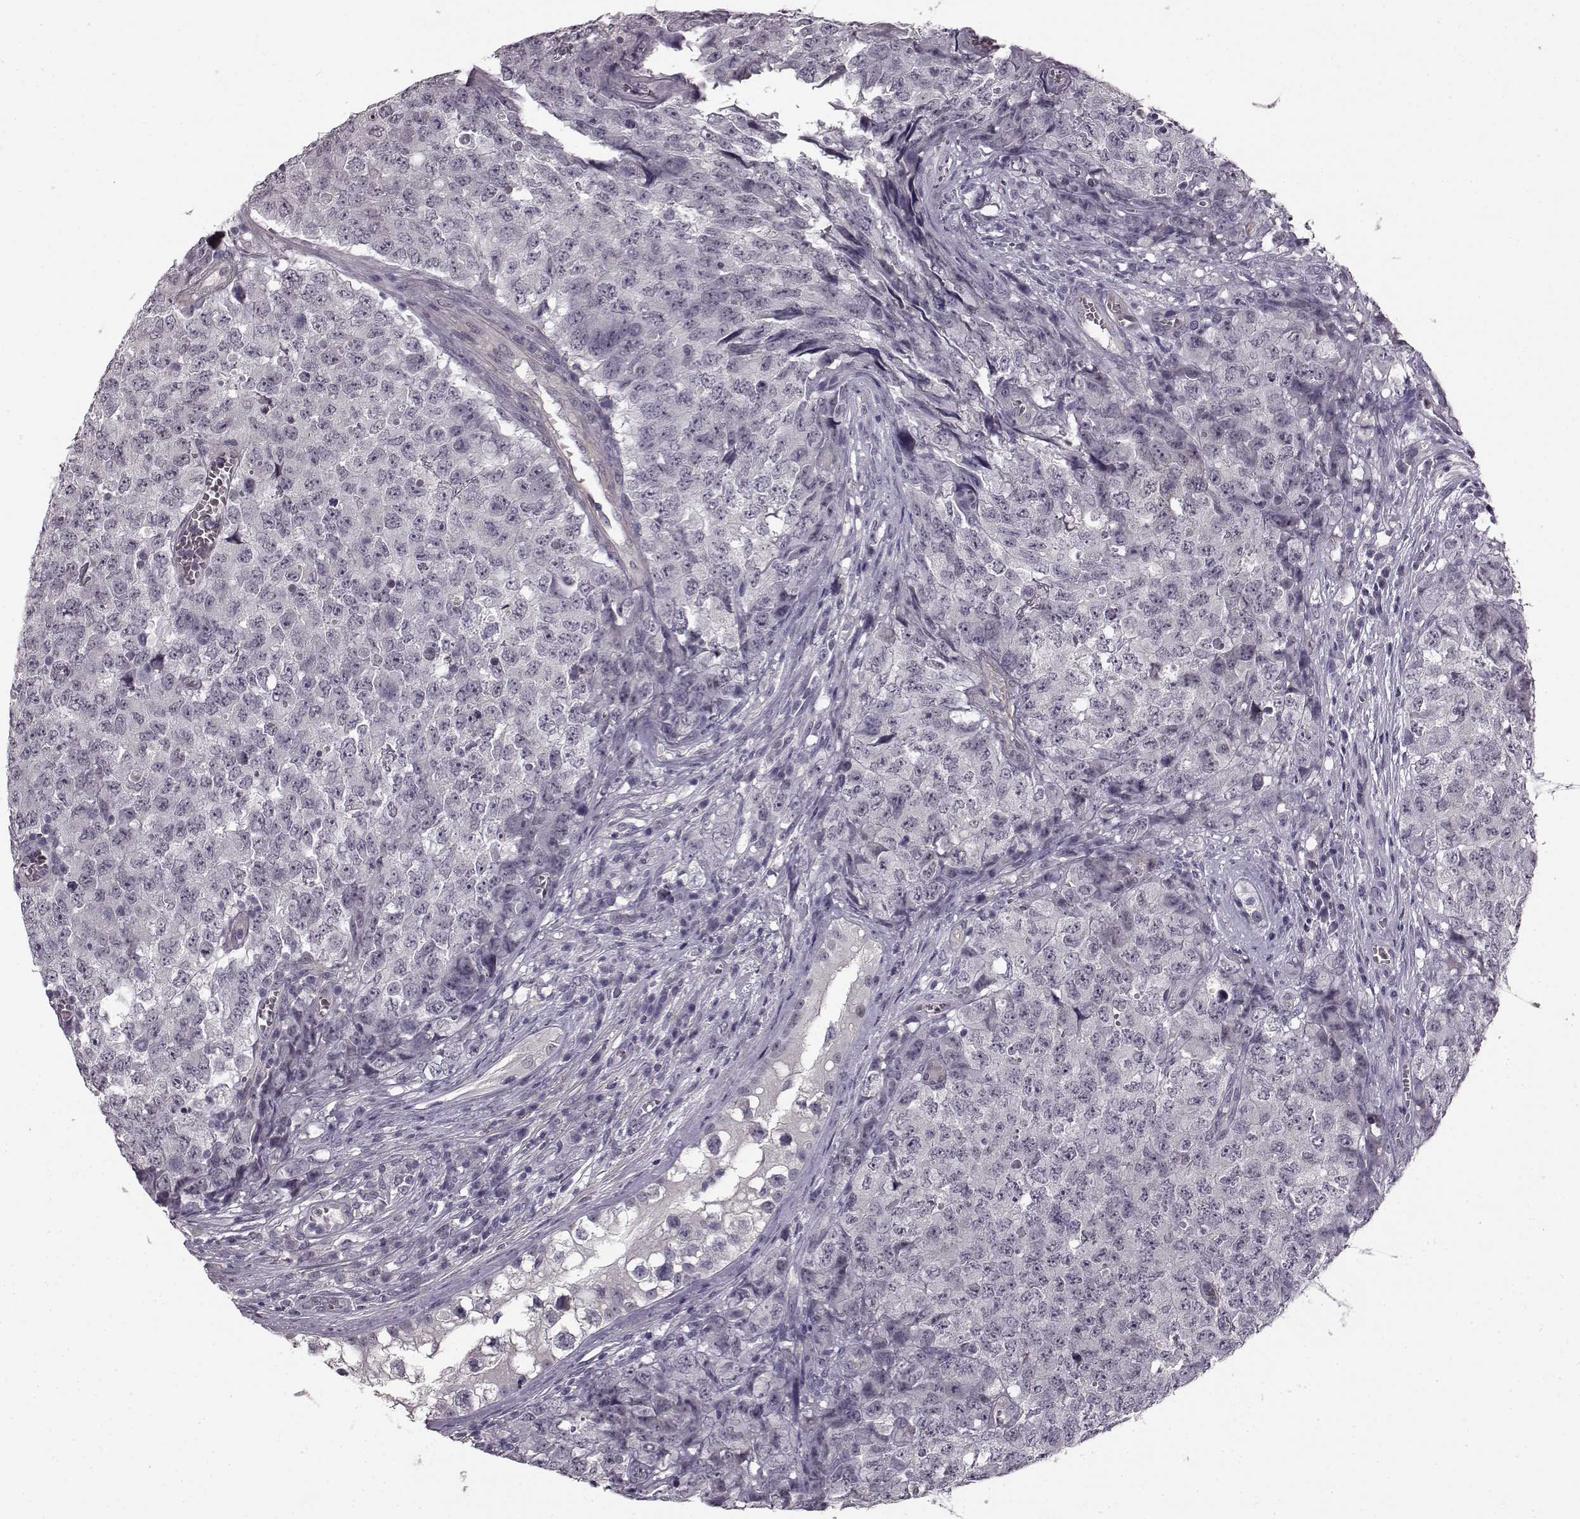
{"staining": {"intensity": "negative", "quantity": "none", "location": "none"}, "tissue": "testis cancer", "cell_type": "Tumor cells", "image_type": "cancer", "snomed": [{"axis": "morphology", "description": "Carcinoma, Embryonal, NOS"}, {"axis": "topography", "description": "Testis"}], "caption": "Immunohistochemistry (IHC) histopathology image of human testis embryonal carcinoma stained for a protein (brown), which shows no positivity in tumor cells. (DAB (3,3'-diaminobenzidine) IHC with hematoxylin counter stain).", "gene": "SLCO3A1", "patient": {"sex": "male", "age": 23}}